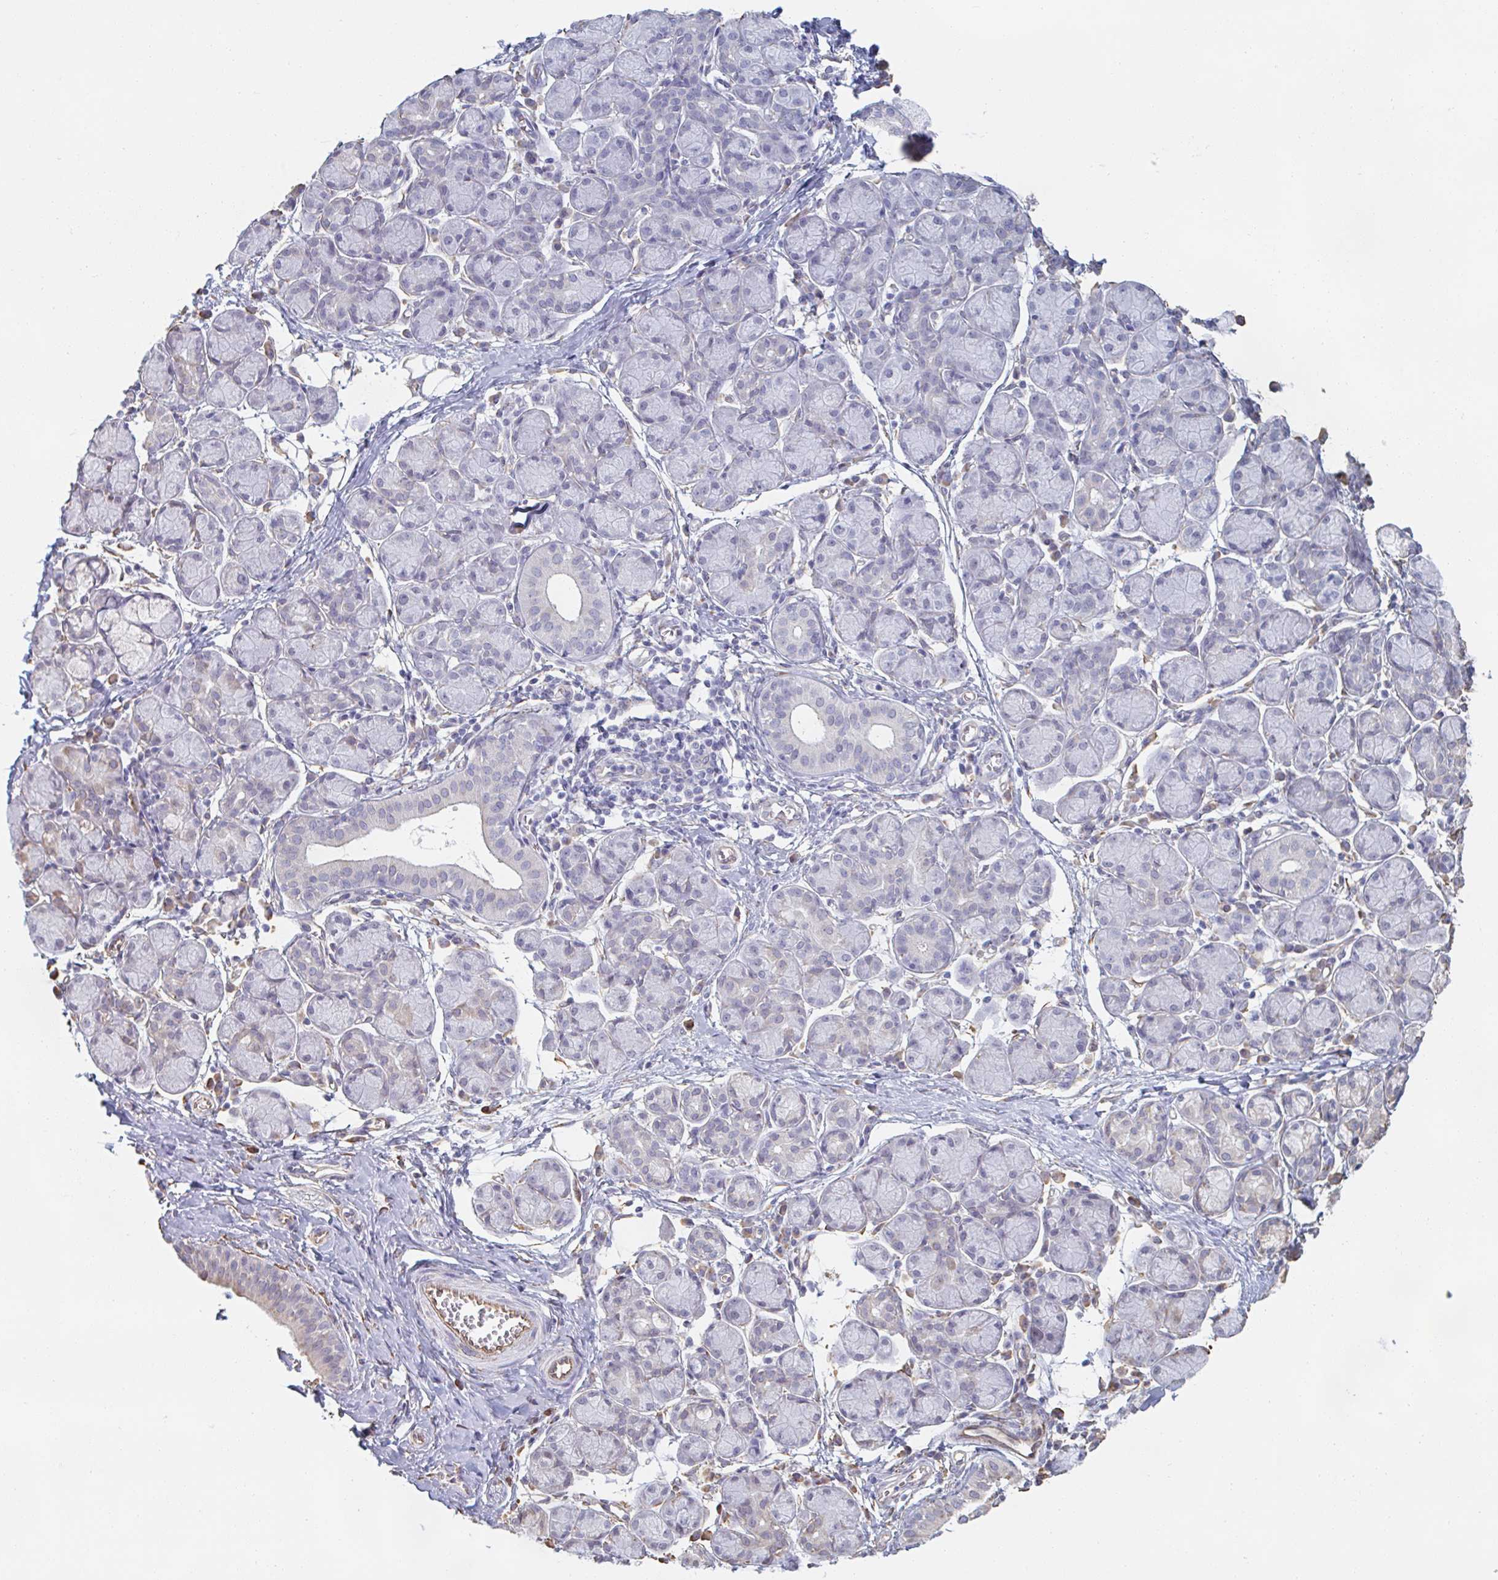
{"staining": {"intensity": "negative", "quantity": "none", "location": "none"}, "tissue": "salivary gland", "cell_type": "Glandular cells", "image_type": "normal", "snomed": [{"axis": "morphology", "description": "Normal tissue, NOS"}, {"axis": "morphology", "description": "Inflammation, NOS"}, {"axis": "topography", "description": "Lymph node"}, {"axis": "topography", "description": "Salivary gland"}], "caption": "Immunohistochemical staining of unremarkable human salivary gland displays no significant positivity in glandular cells.", "gene": "RAB5IF", "patient": {"sex": "male", "age": 3}}